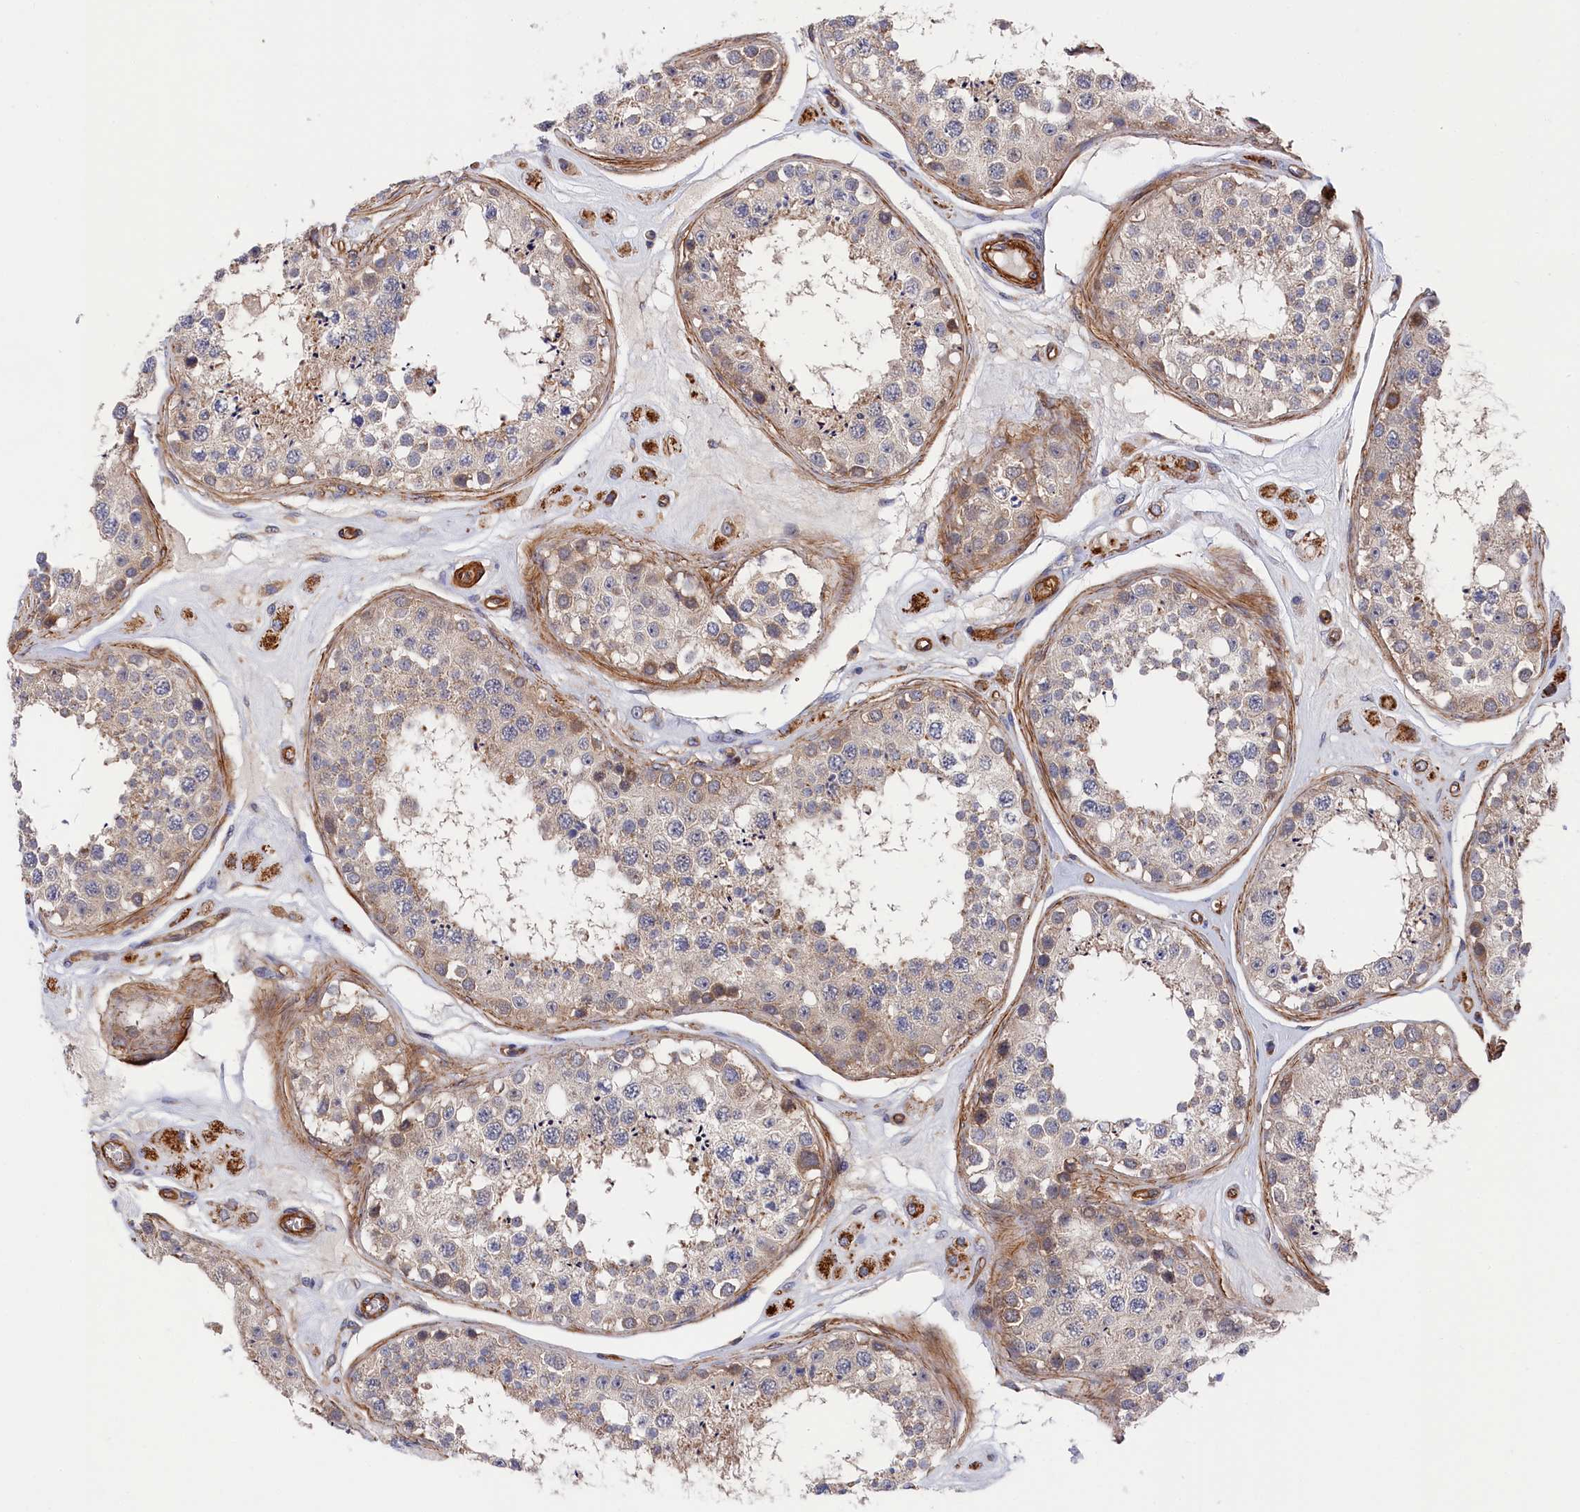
{"staining": {"intensity": "weak", "quantity": "25%-75%", "location": "cytoplasmic/membranous"}, "tissue": "testis", "cell_type": "Cells in seminiferous ducts", "image_type": "normal", "snomed": [{"axis": "morphology", "description": "Normal tissue, NOS"}, {"axis": "topography", "description": "Testis"}], "caption": "Immunohistochemical staining of benign testis exhibits weak cytoplasmic/membranous protein expression in about 25%-75% of cells in seminiferous ducts. Immunohistochemistry stains the protein in brown and the nuclei are stained blue.", "gene": "LDHD", "patient": {"sex": "male", "age": 25}}